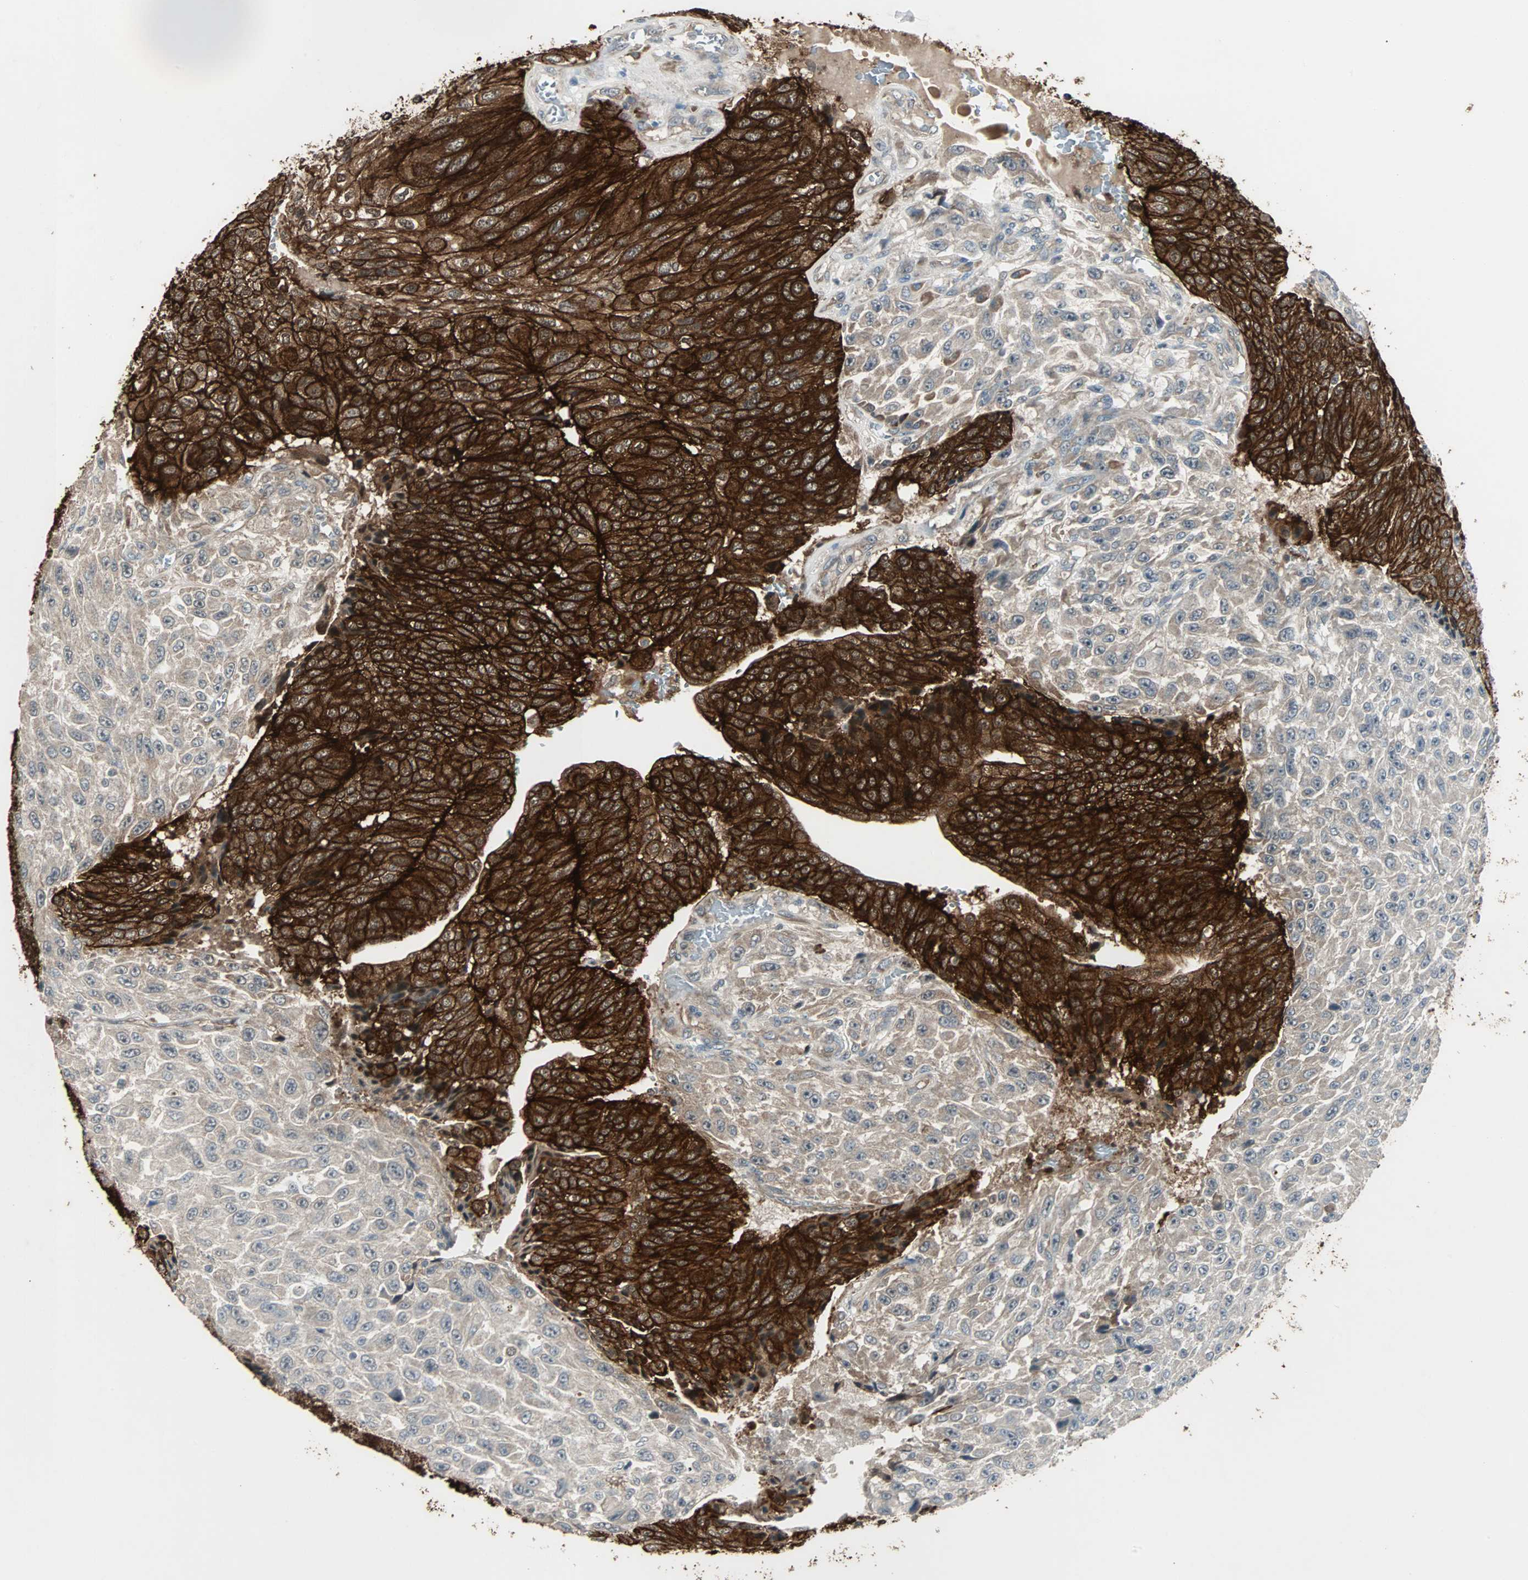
{"staining": {"intensity": "strong", "quantity": "25%-75%", "location": "cytoplasmic/membranous"}, "tissue": "urothelial cancer", "cell_type": "Tumor cells", "image_type": "cancer", "snomed": [{"axis": "morphology", "description": "Urothelial carcinoma, High grade"}, {"axis": "topography", "description": "Urinary bladder"}], "caption": "This histopathology image exhibits immunohistochemistry staining of human high-grade urothelial carcinoma, with high strong cytoplasmic/membranous positivity in about 25%-75% of tumor cells.", "gene": "CMC2", "patient": {"sex": "male", "age": 66}}